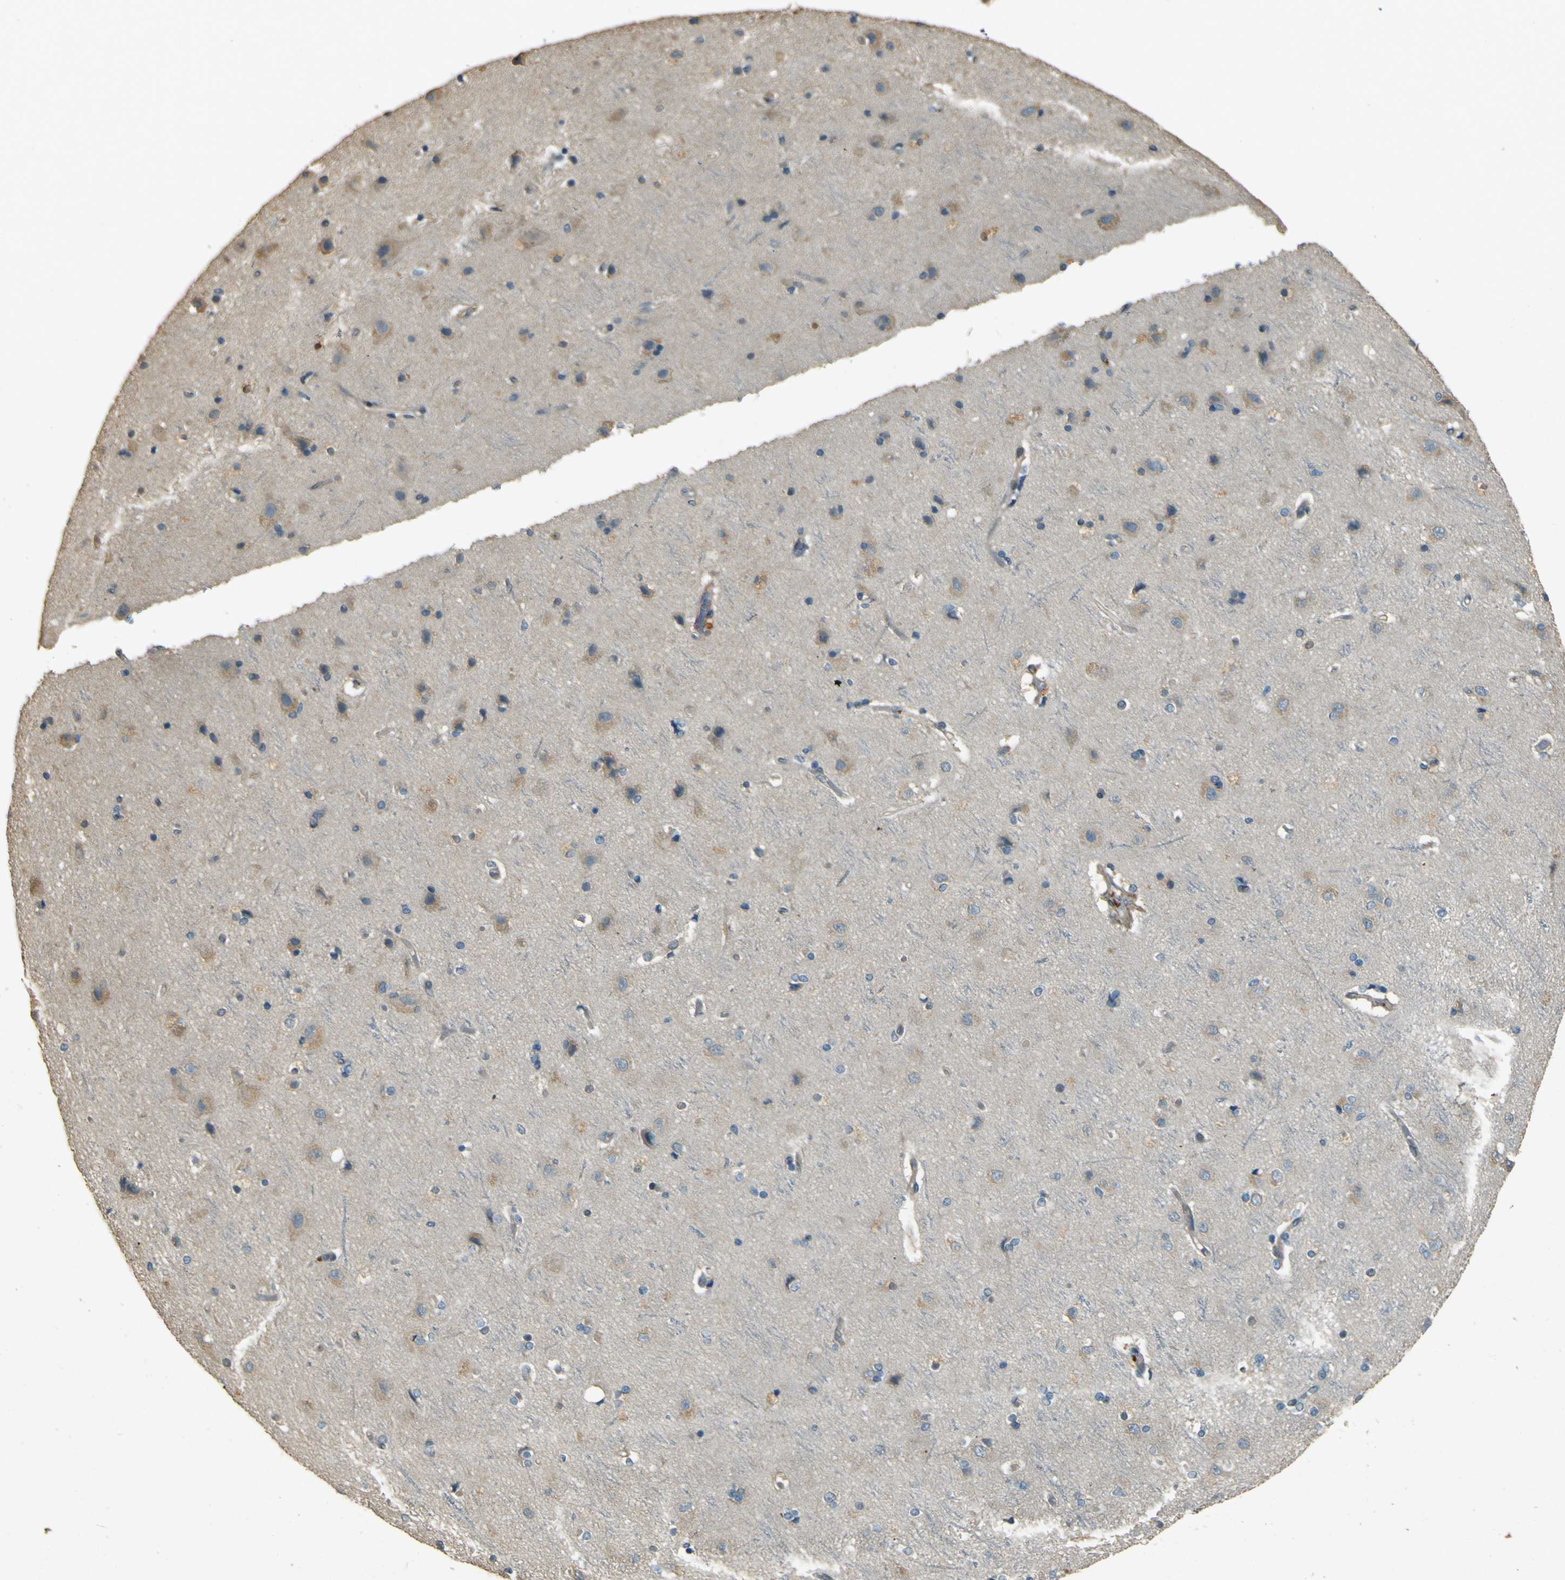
{"staining": {"intensity": "weak", "quantity": "25%-75%", "location": "cytoplasmic/membranous"}, "tissue": "cerebral cortex", "cell_type": "Endothelial cells", "image_type": "normal", "snomed": [{"axis": "morphology", "description": "Normal tissue, NOS"}, {"axis": "topography", "description": "Cerebral cortex"}], "caption": "A high-resolution micrograph shows immunohistochemistry (IHC) staining of benign cerebral cortex, which demonstrates weak cytoplasmic/membranous staining in about 25%-75% of endothelial cells.", "gene": "NEXN", "patient": {"sex": "female", "age": 54}}